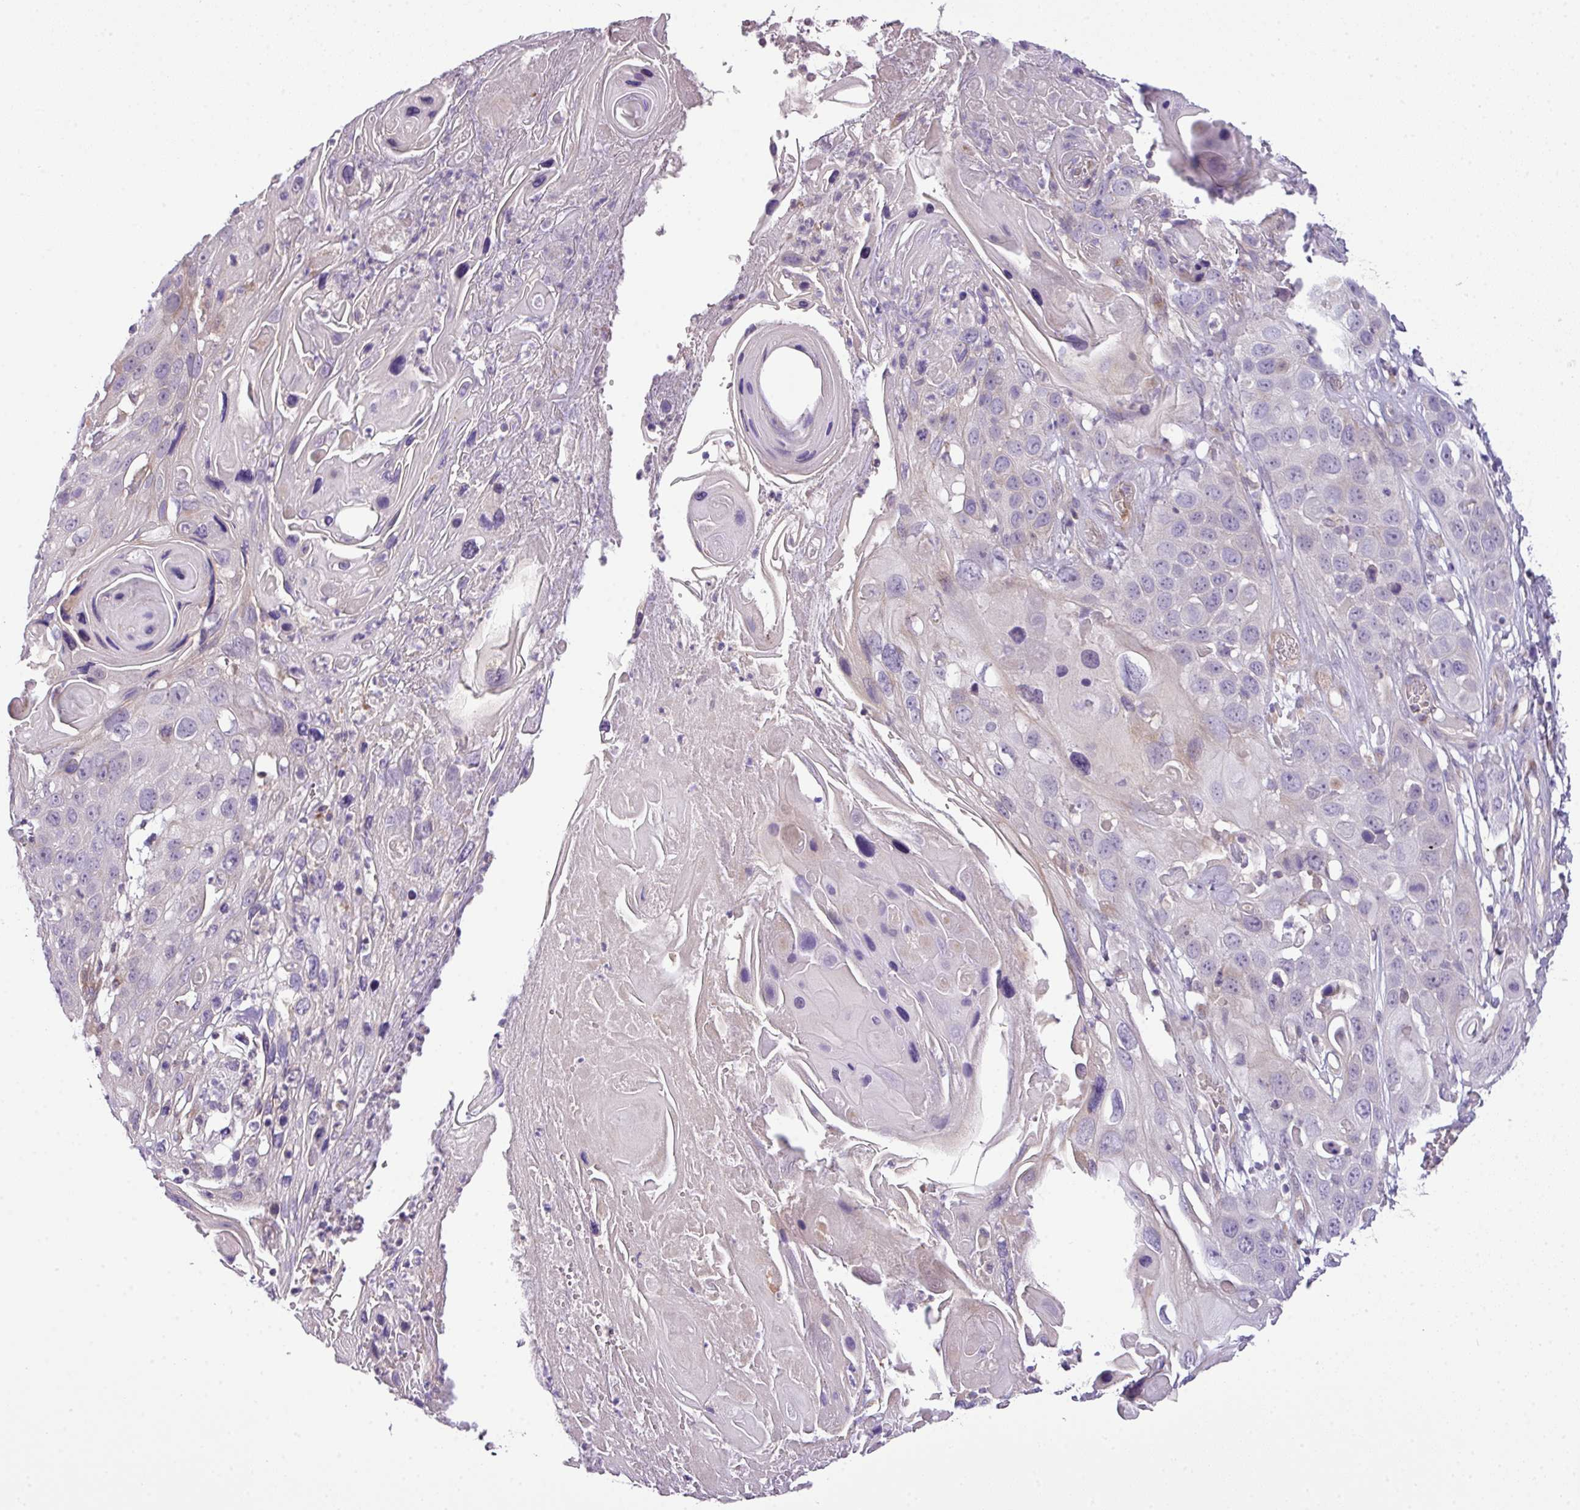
{"staining": {"intensity": "negative", "quantity": "none", "location": "none"}, "tissue": "skin cancer", "cell_type": "Tumor cells", "image_type": "cancer", "snomed": [{"axis": "morphology", "description": "Squamous cell carcinoma, NOS"}, {"axis": "topography", "description": "Skin"}], "caption": "The micrograph reveals no significant positivity in tumor cells of skin squamous cell carcinoma. The staining was performed using DAB to visualize the protein expression in brown, while the nuclei were stained in blue with hematoxylin (Magnification: 20x).", "gene": "PIK3R5", "patient": {"sex": "male", "age": 55}}